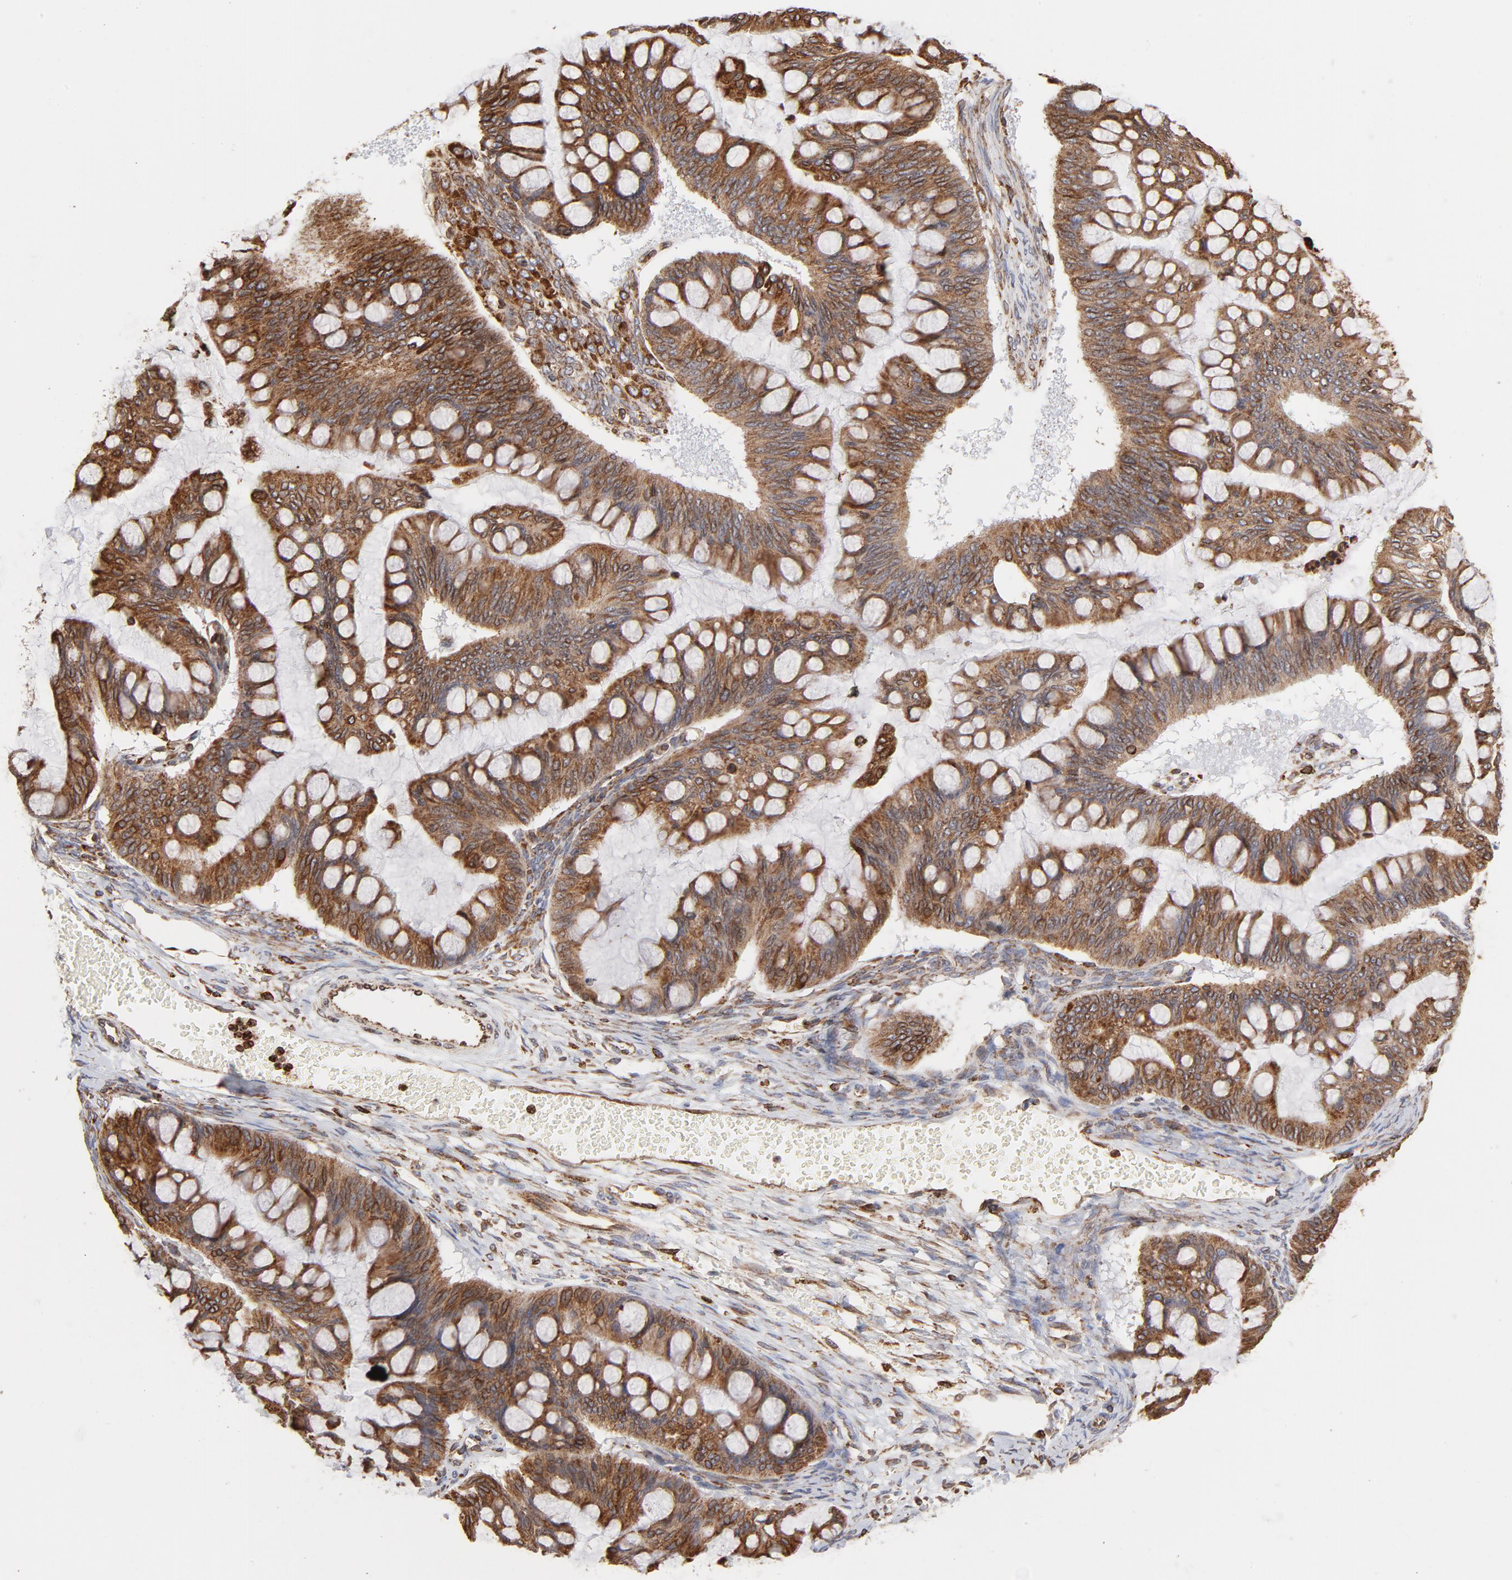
{"staining": {"intensity": "moderate", "quantity": ">75%", "location": "cytoplasmic/membranous"}, "tissue": "ovarian cancer", "cell_type": "Tumor cells", "image_type": "cancer", "snomed": [{"axis": "morphology", "description": "Cystadenocarcinoma, mucinous, NOS"}, {"axis": "topography", "description": "Ovary"}], "caption": "Immunohistochemical staining of ovarian cancer displays medium levels of moderate cytoplasmic/membranous protein staining in about >75% of tumor cells.", "gene": "CANX", "patient": {"sex": "female", "age": 73}}